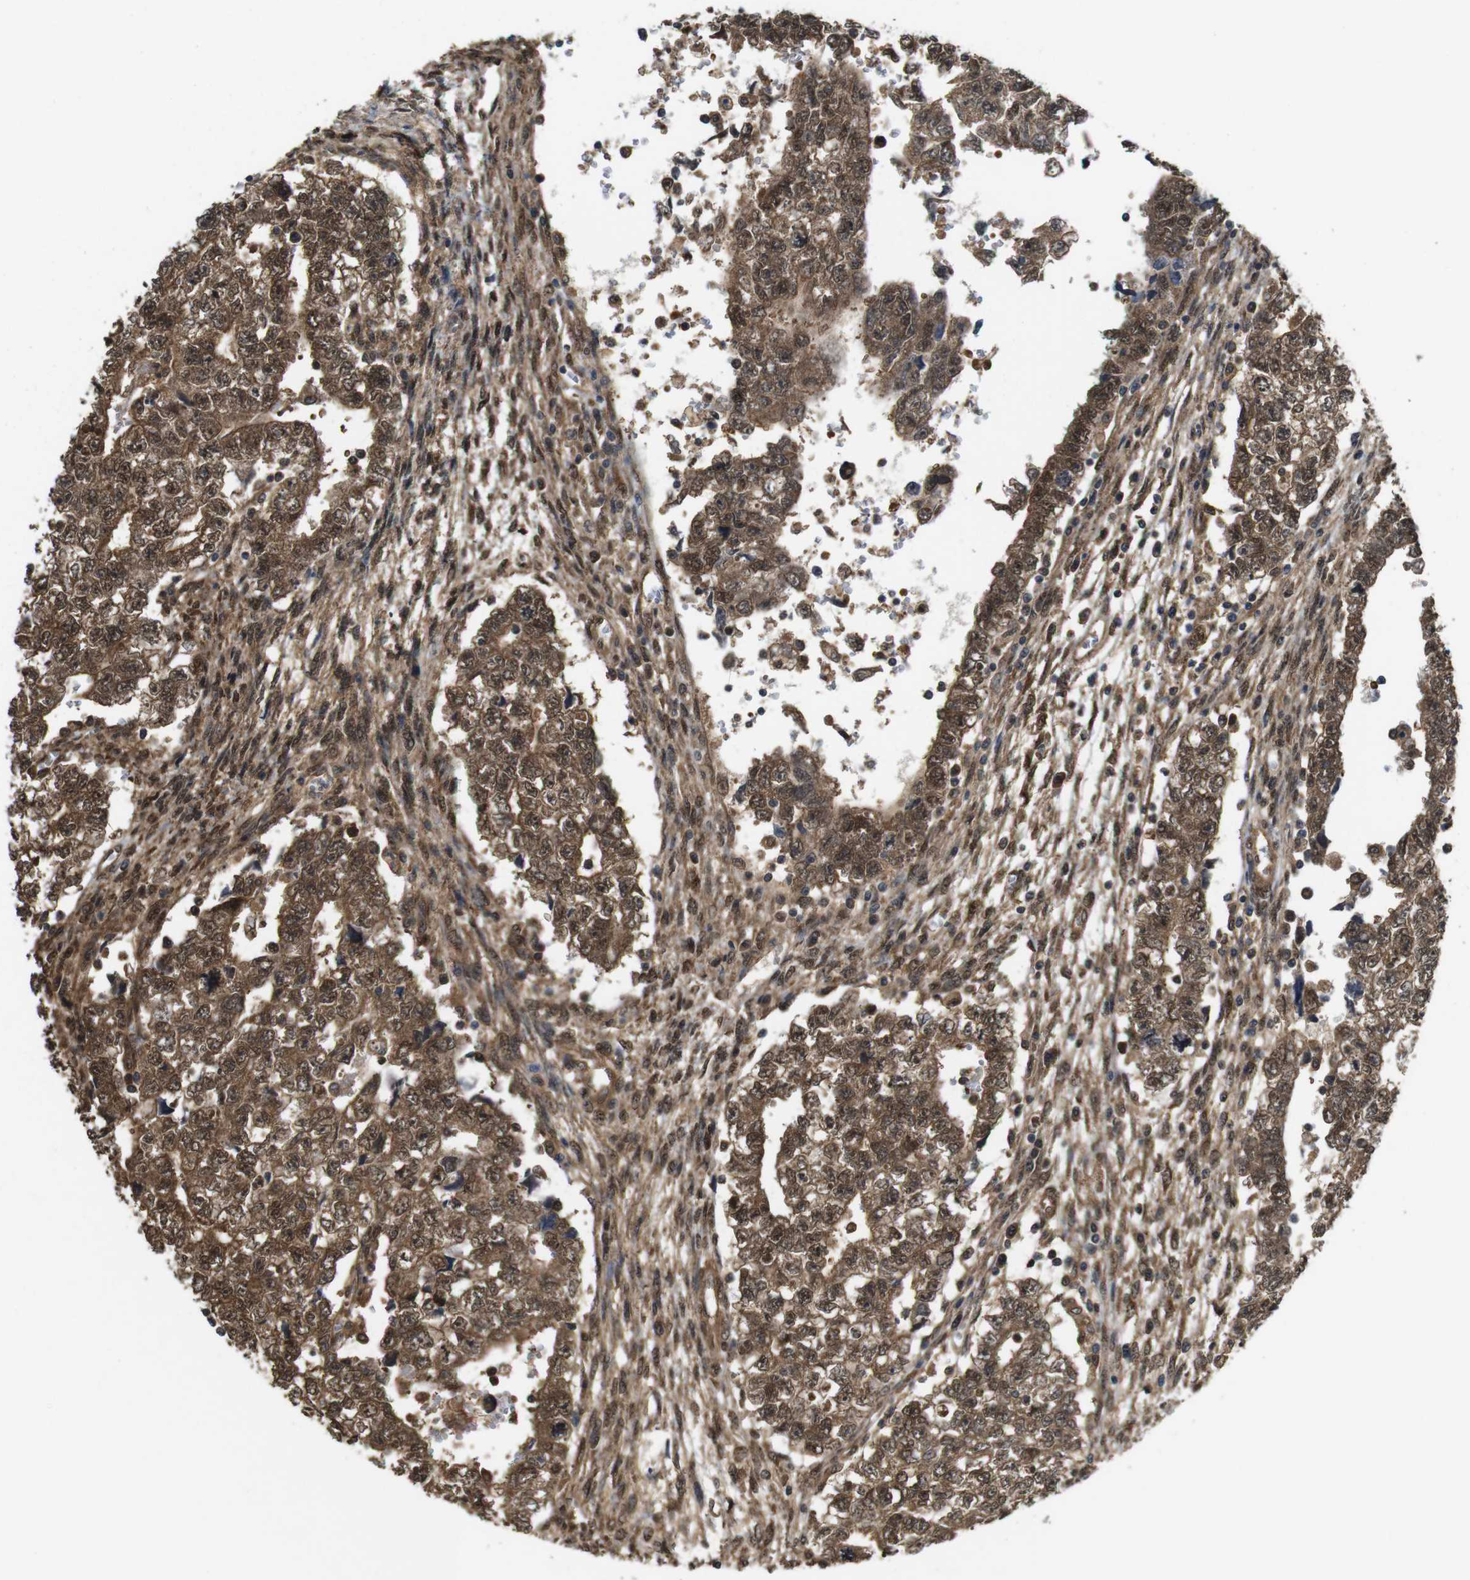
{"staining": {"intensity": "moderate", "quantity": ">75%", "location": "cytoplasmic/membranous,nuclear"}, "tissue": "testis cancer", "cell_type": "Tumor cells", "image_type": "cancer", "snomed": [{"axis": "morphology", "description": "Seminoma, NOS"}, {"axis": "morphology", "description": "Carcinoma, Embryonal, NOS"}, {"axis": "topography", "description": "Testis"}], "caption": "The image reveals immunohistochemical staining of seminoma (testis). There is moderate cytoplasmic/membranous and nuclear expression is present in approximately >75% of tumor cells. (DAB (3,3'-diaminobenzidine) IHC with brightfield microscopy, high magnification).", "gene": "YWHAG", "patient": {"sex": "male", "age": 38}}